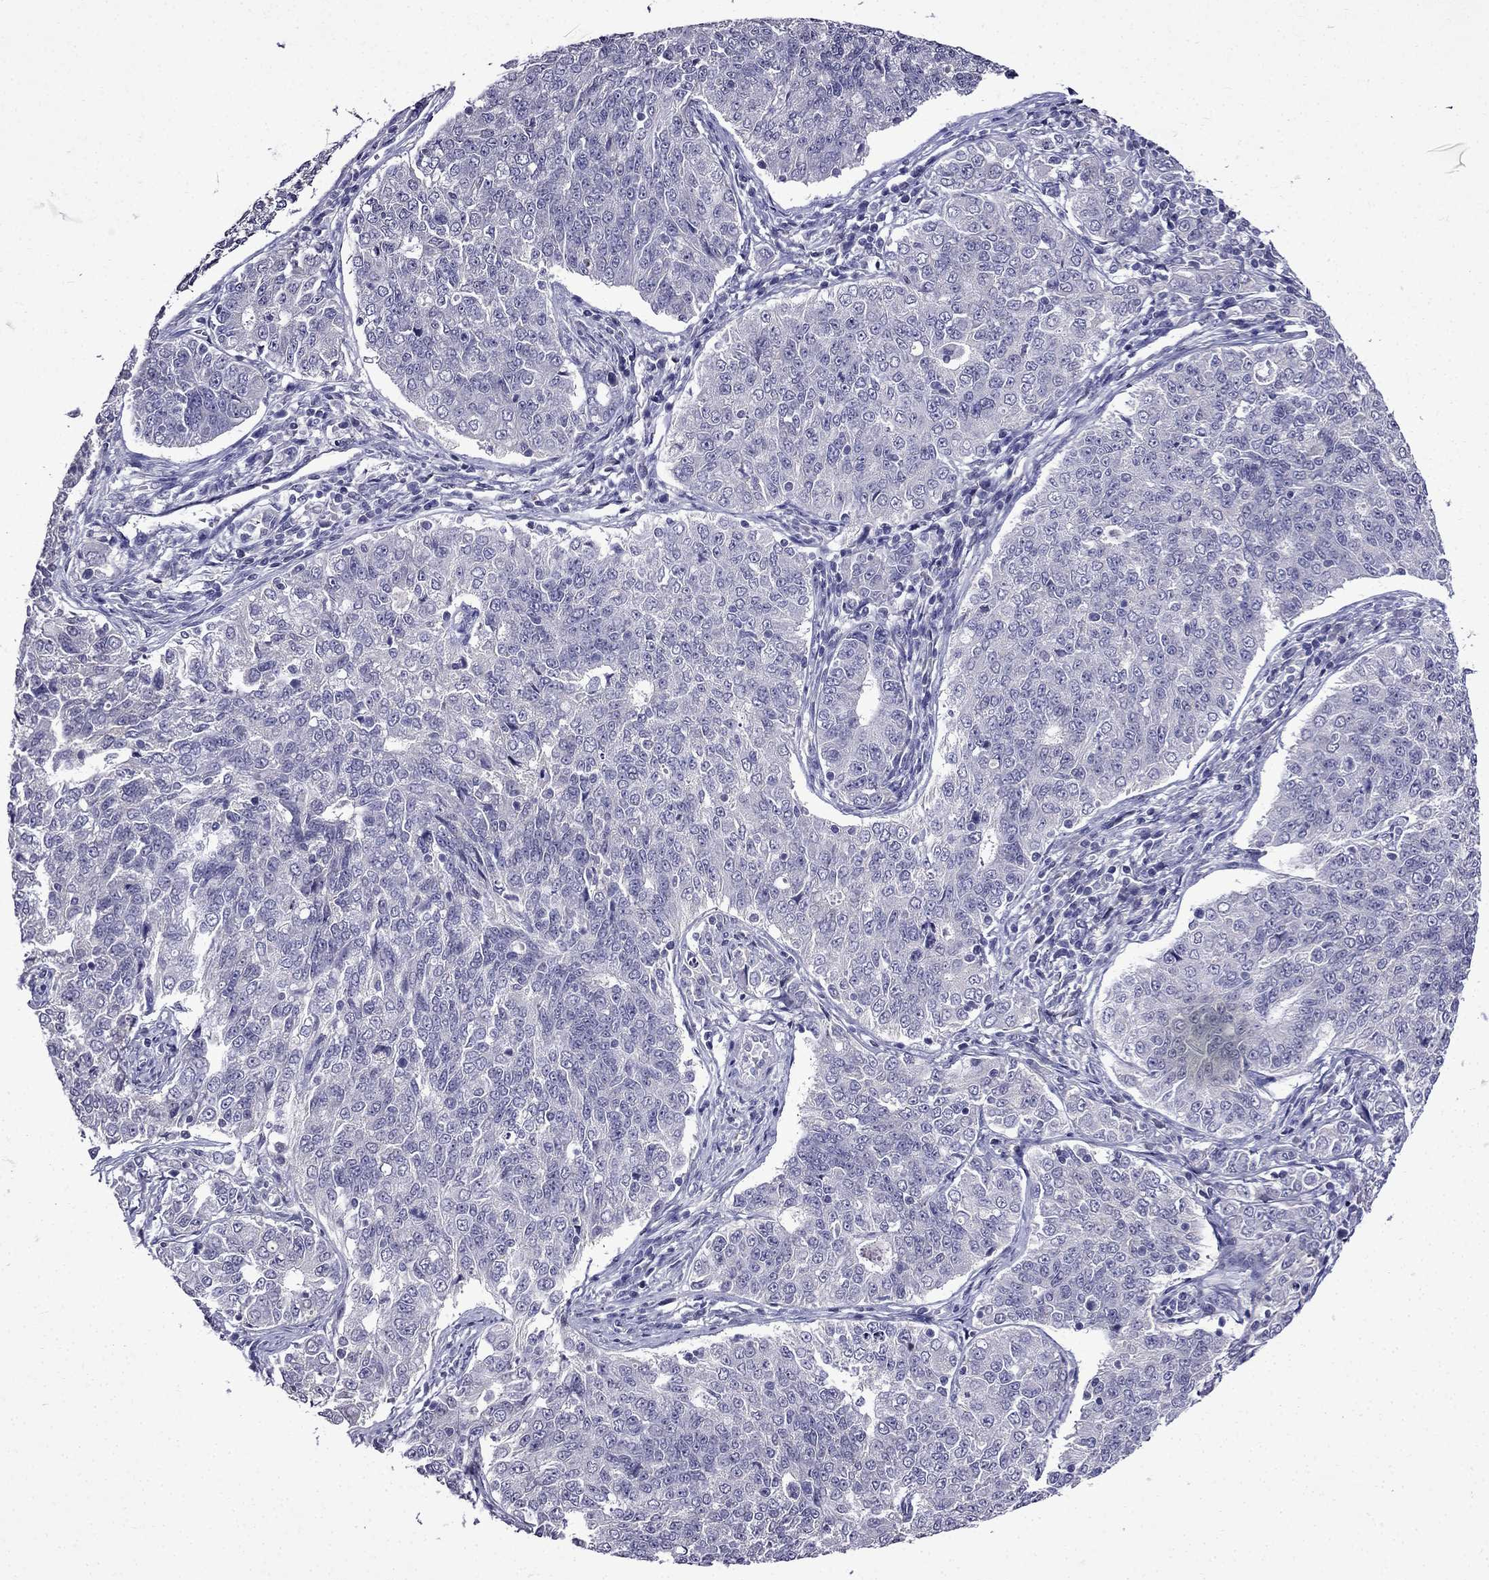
{"staining": {"intensity": "negative", "quantity": "none", "location": "none"}, "tissue": "endometrial cancer", "cell_type": "Tumor cells", "image_type": "cancer", "snomed": [{"axis": "morphology", "description": "Adenocarcinoma, NOS"}, {"axis": "topography", "description": "Endometrium"}], "caption": "Immunohistochemical staining of endometrial cancer demonstrates no significant staining in tumor cells.", "gene": "DNAH17", "patient": {"sex": "female", "age": 43}}